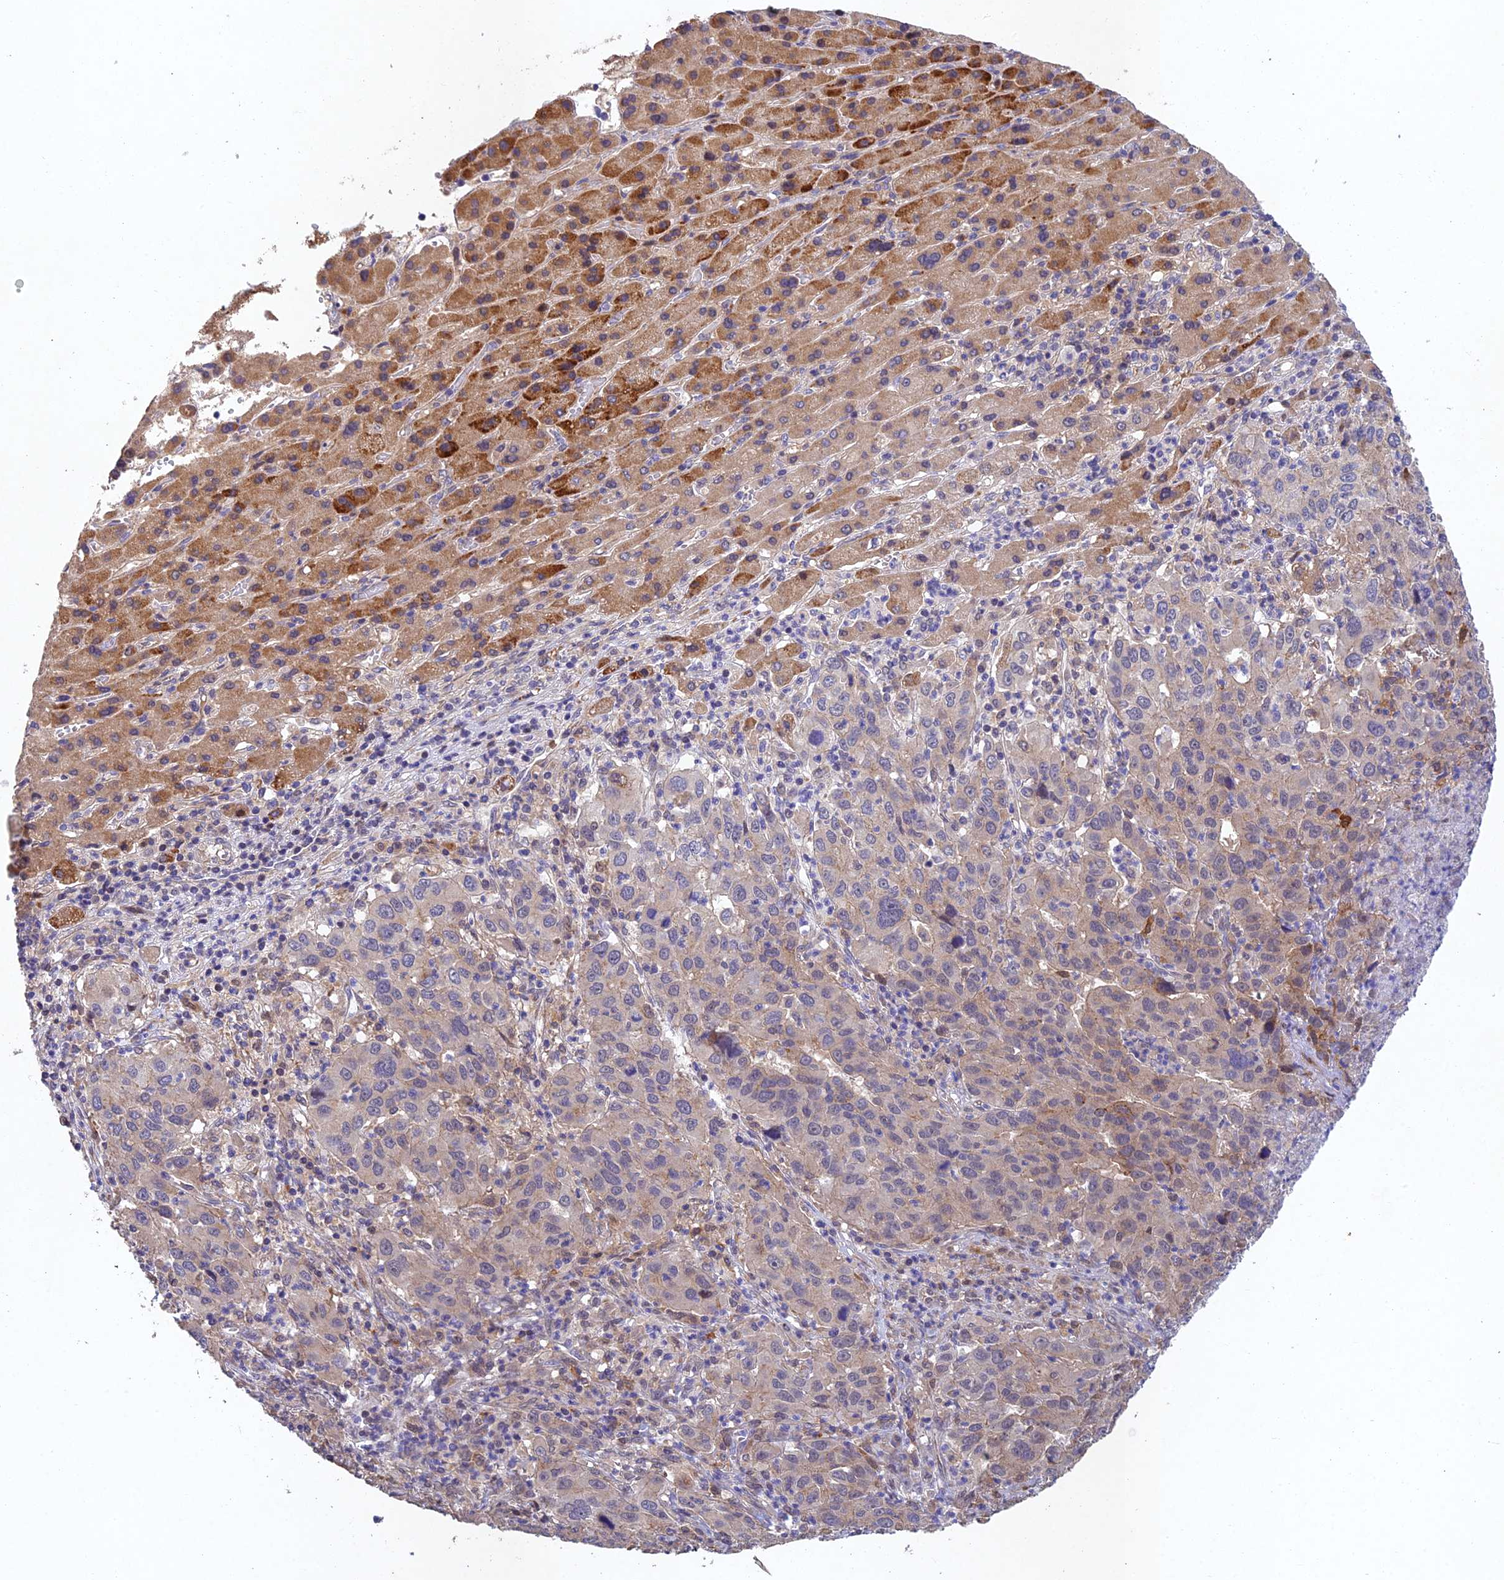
{"staining": {"intensity": "weak", "quantity": "<25%", "location": "cytoplasmic/membranous"}, "tissue": "liver cancer", "cell_type": "Tumor cells", "image_type": "cancer", "snomed": [{"axis": "morphology", "description": "Carcinoma, Hepatocellular, NOS"}, {"axis": "topography", "description": "Liver"}], "caption": "This is a photomicrograph of immunohistochemistry staining of liver cancer (hepatocellular carcinoma), which shows no expression in tumor cells. (DAB immunohistochemistry visualized using brightfield microscopy, high magnification).", "gene": "NSMCE1", "patient": {"sex": "male", "age": 63}}